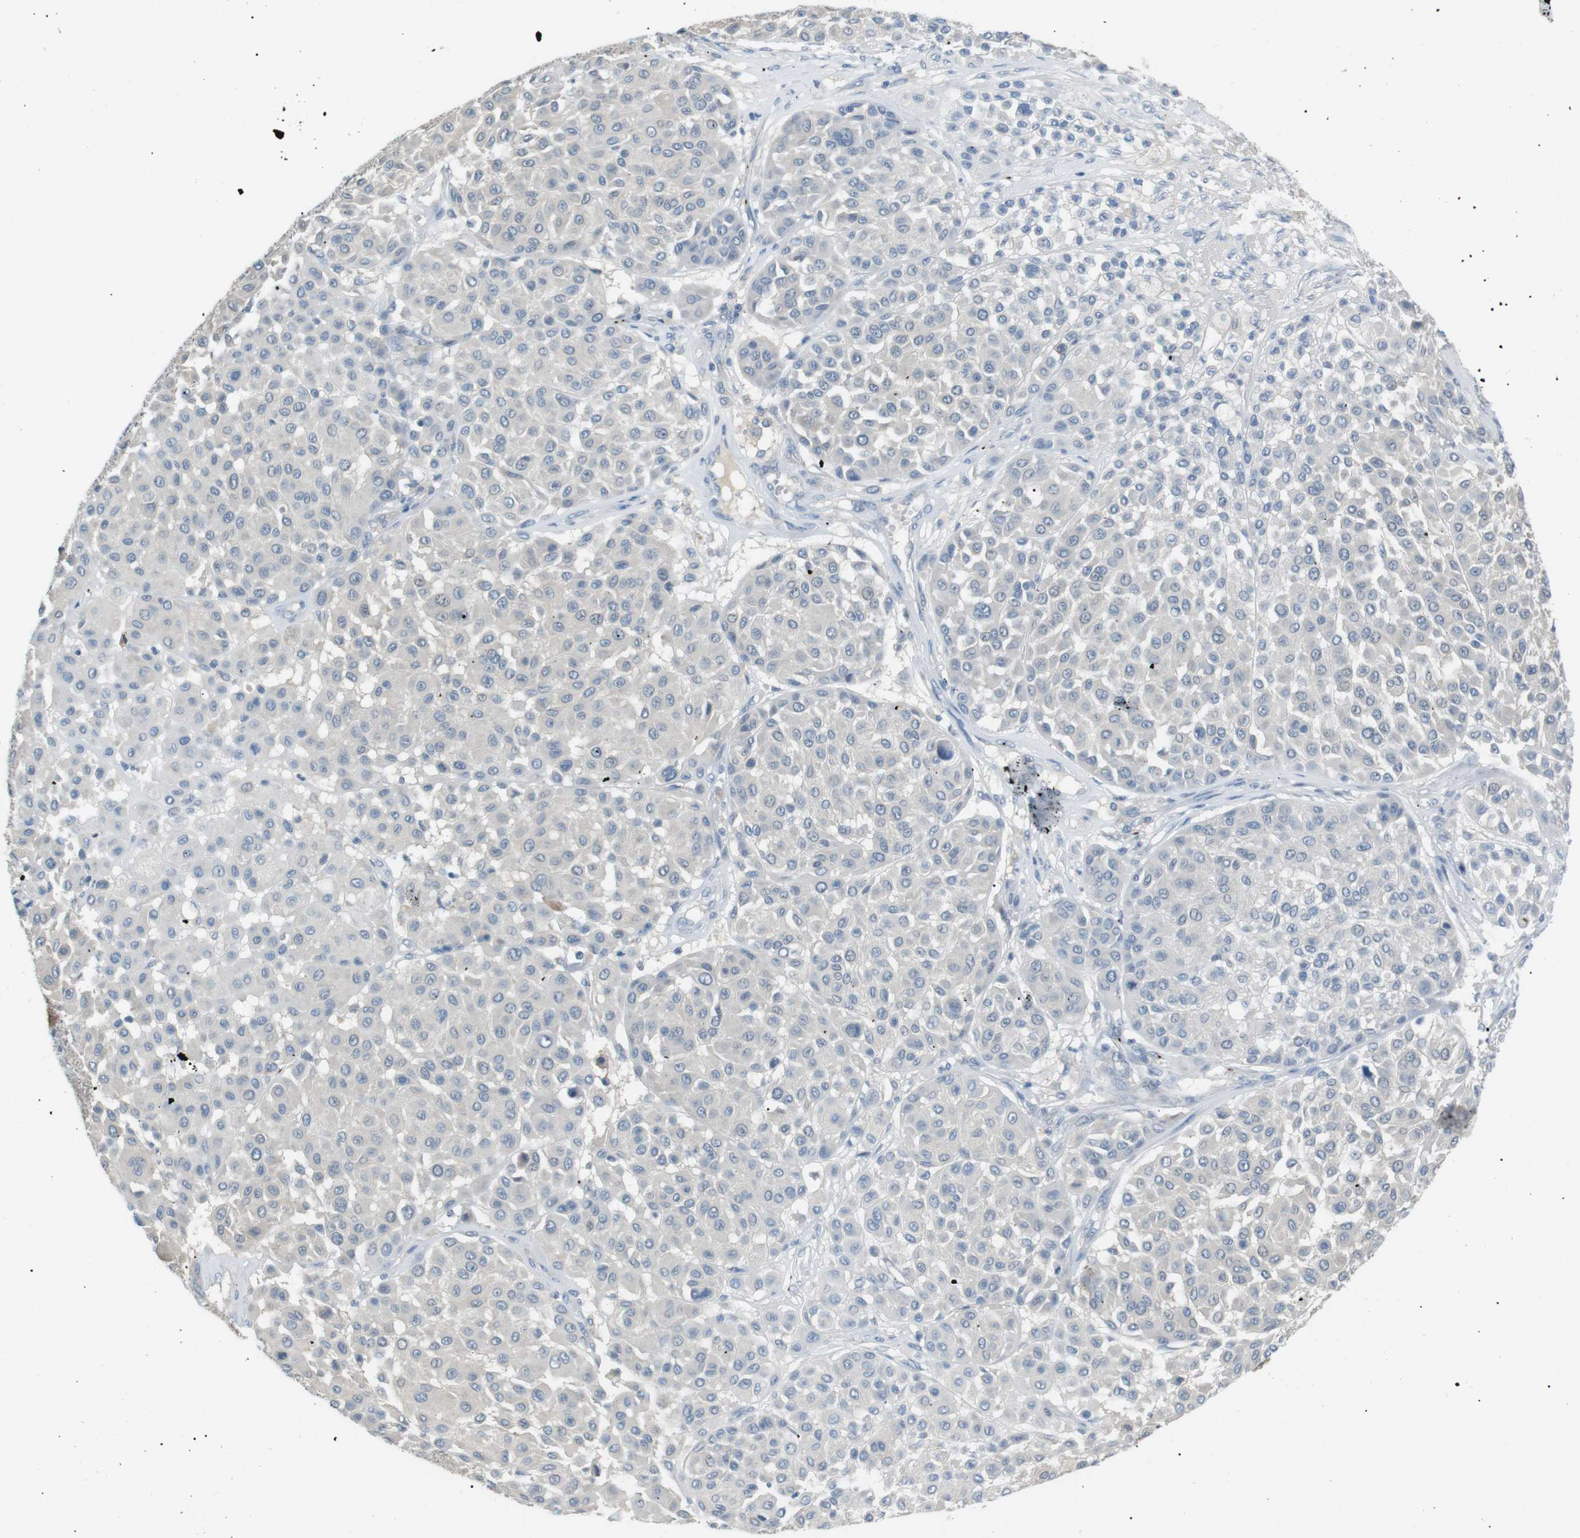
{"staining": {"intensity": "negative", "quantity": "none", "location": "none"}, "tissue": "melanoma", "cell_type": "Tumor cells", "image_type": "cancer", "snomed": [{"axis": "morphology", "description": "Malignant melanoma, Metastatic site"}, {"axis": "topography", "description": "Soft tissue"}], "caption": "There is no significant positivity in tumor cells of melanoma.", "gene": "CDH26", "patient": {"sex": "male", "age": 41}}